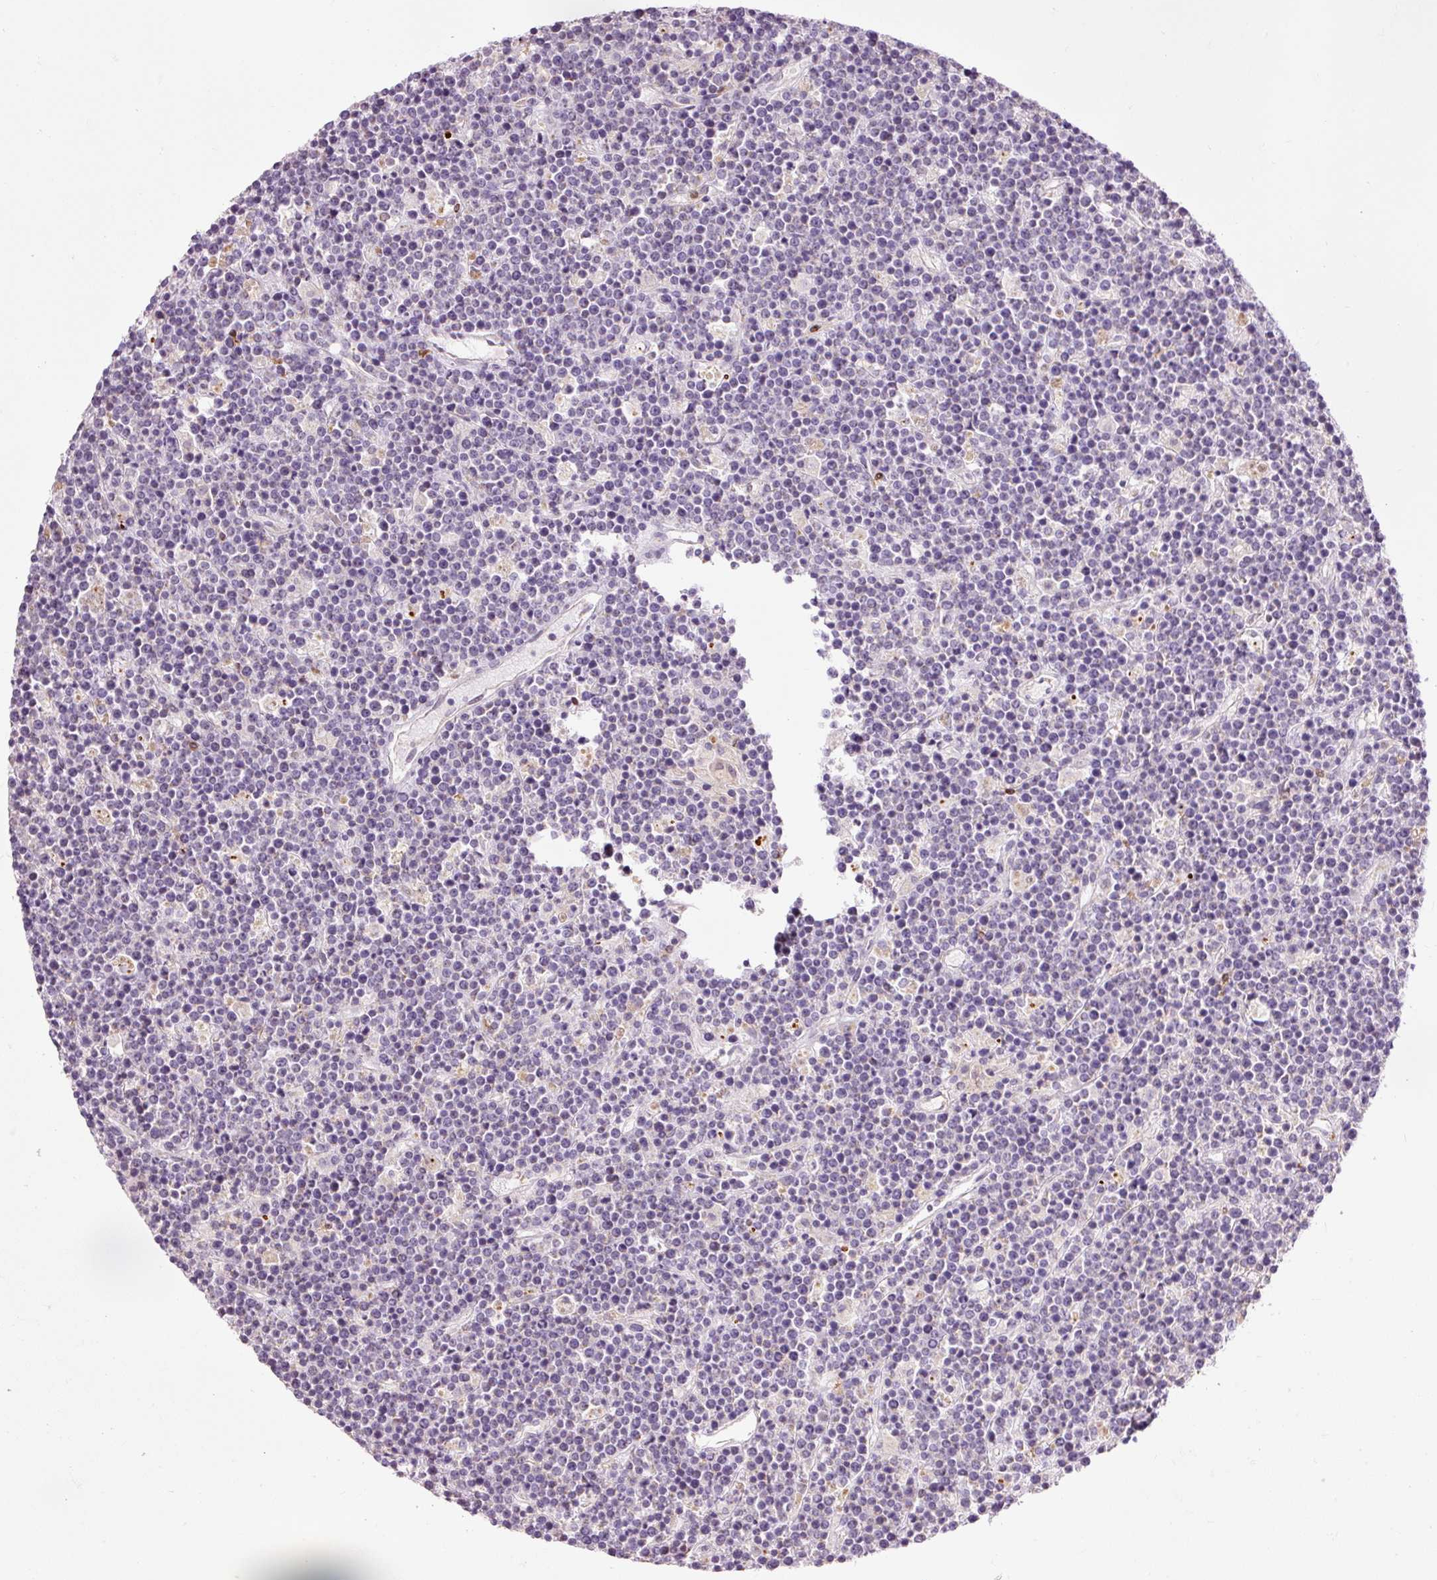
{"staining": {"intensity": "negative", "quantity": "none", "location": "none"}, "tissue": "lymphoma", "cell_type": "Tumor cells", "image_type": "cancer", "snomed": [{"axis": "morphology", "description": "Malignant lymphoma, non-Hodgkin's type, High grade"}, {"axis": "topography", "description": "Ovary"}], "caption": "This is a image of IHC staining of lymphoma, which shows no positivity in tumor cells. (DAB immunohistochemistry (IHC) with hematoxylin counter stain).", "gene": "PRDX5", "patient": {"sex": "female", "age": 56}}